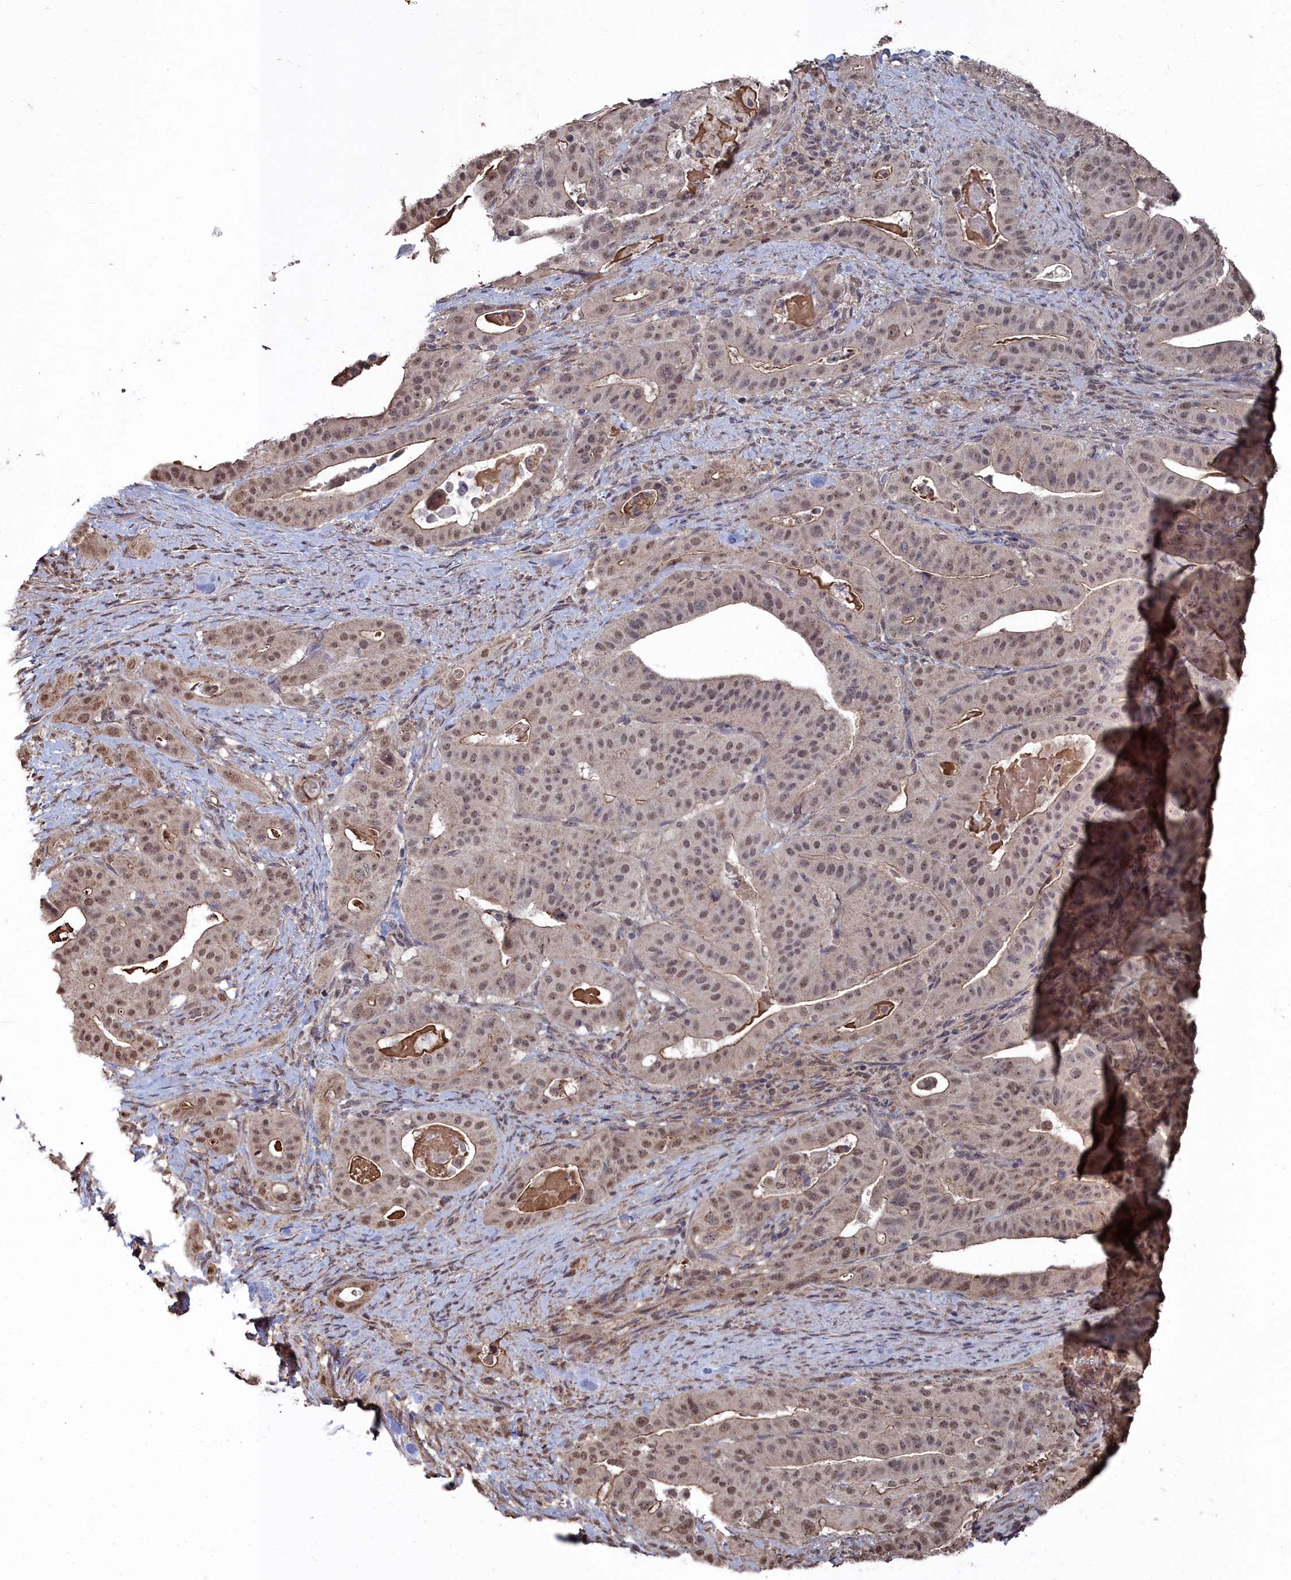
{"staining": {"intensity": "moderate", "quantity": ">75%", "location": "cytoplasmic/membranous,nuclear"}, "tissue": "stomach cancer", "cell_type": "Tumor cells", "image_type": "cancer", "snomed": [{"axis": "morphology", "description": "Adenocarcinoma, NOS"}, {"axis": "topography", "description": "Stomach"}], "caption": "Human adenocarcinoma (stomach) stained with a protein marker shows moderate staining in tumor cells.", "gene": "CCNP", "patient": {"sex": "male", "age": 48}}